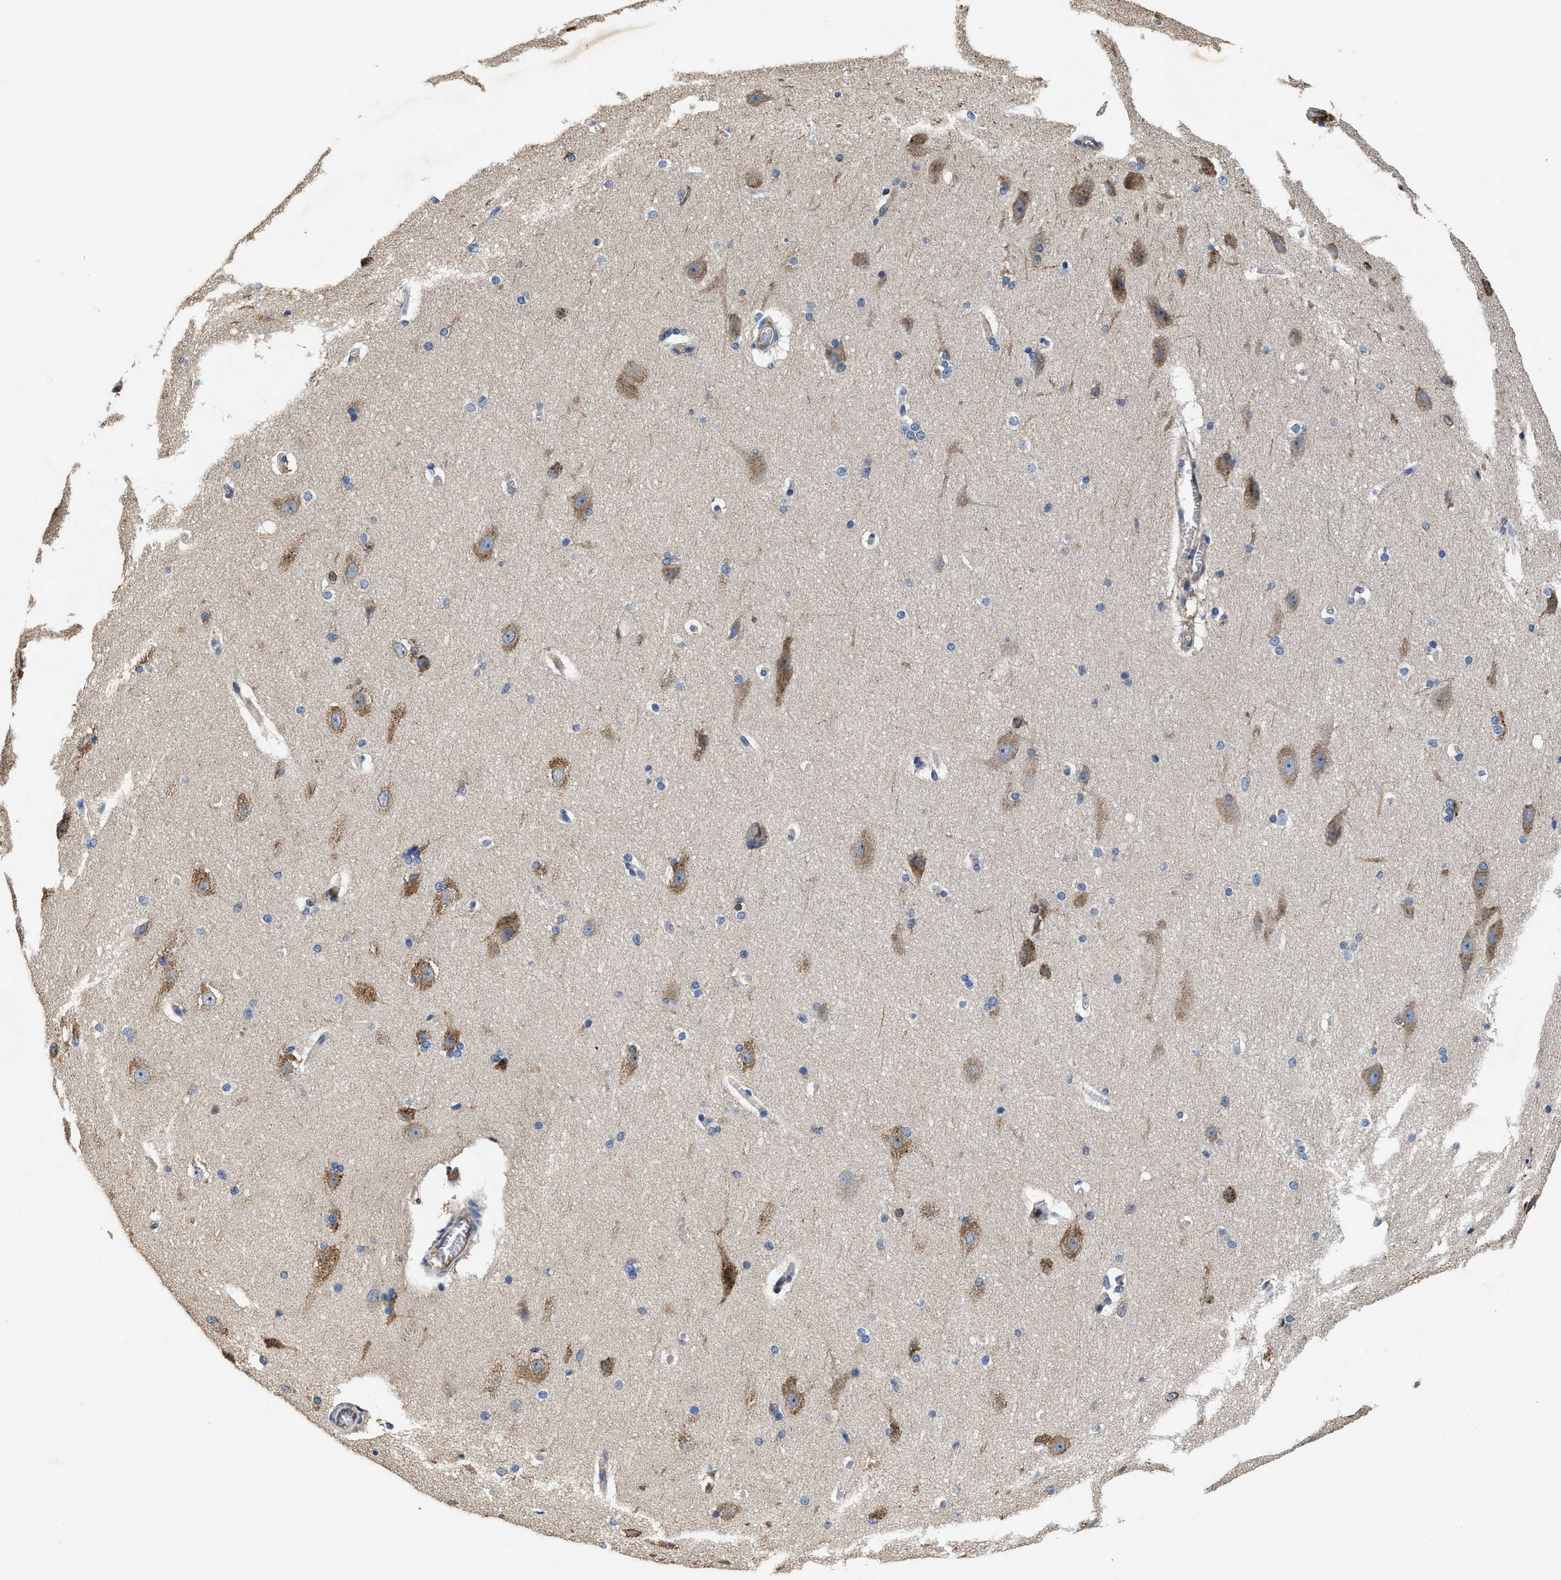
{"staining": {"intensity": "negative", "quantity": "none", "location": "none"}, "tissue": "cerebral cortex", "cell_type": "Endothelial cells", "image_type": "normal", "snomed": [{"axis": "morphology", "description": "Normal tissue, NOS"}, {"axis": "topography", "description": "Cerebral cortex"}, {"axis": "topography", "description": "Hippocampus"}], "caption": "This is an immunohistochemistry (IHC) image of benign cerebral cortex. There is no positivity in endothelial cells.", "gene": "PEG10", "patient": {"sex": "female", "age": 19}}